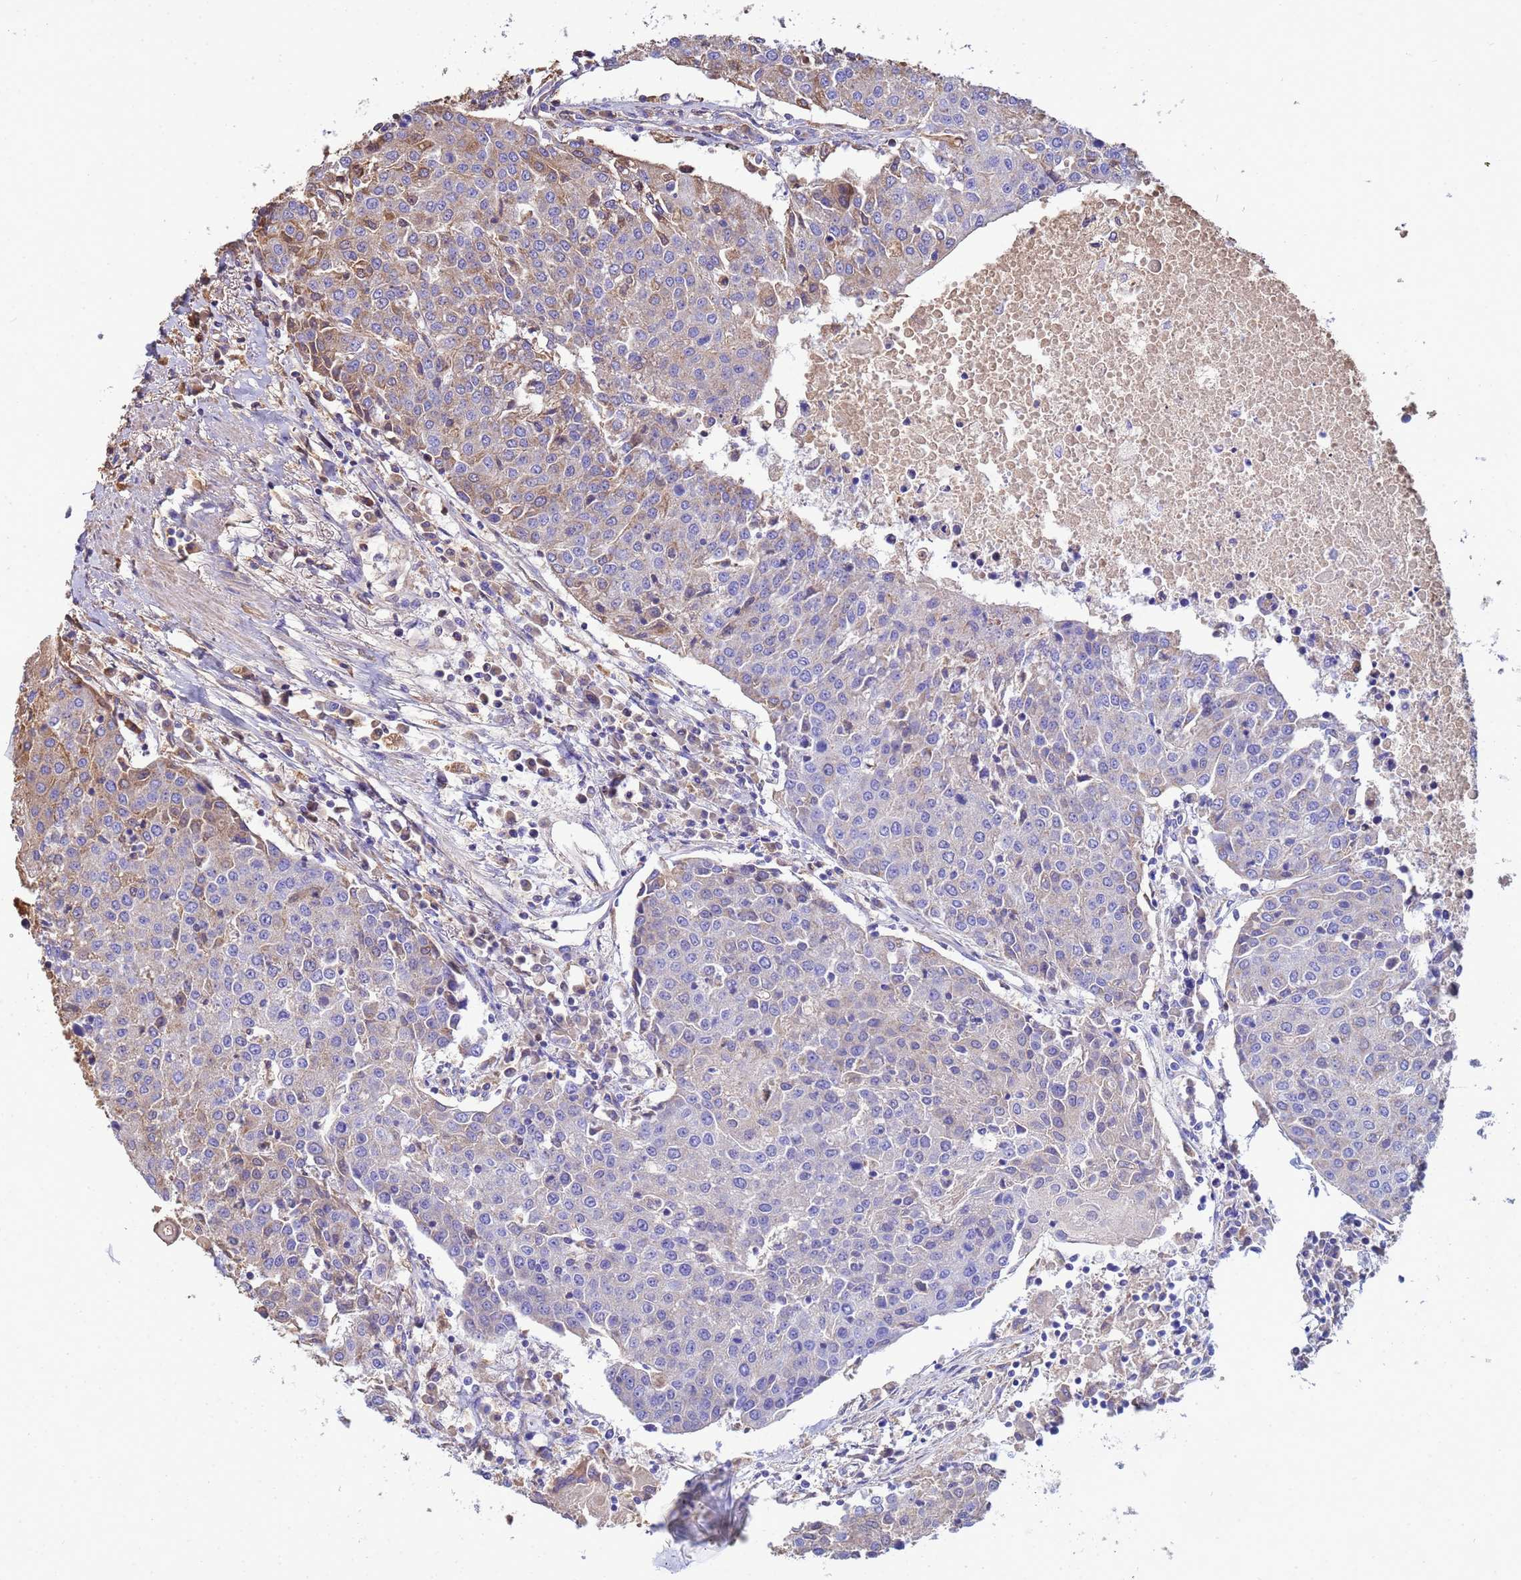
{"staining": {"intensity": "weak", "quantity": "<25%", "location": "cytoplasmic/membranous"}, "tissue": "urothelial cancer", "cell_type": "Tumor cells", "image_type": "cancer", "snomed": [{"axis": "morphology", "description": "Urothelial carcinoma, High grade"}, {"axis": "topography", "description": "Urinary bladder"}], "caption": "This micrograph is of high-grade urothelial carcinoma stained with immunohistochemistry to label a protein in brown with the nuclei are counter-stained blue. There is no expression in tumor cells.", "gene": "GLUD1", "patient": {"sex": "female", "age": 85}}